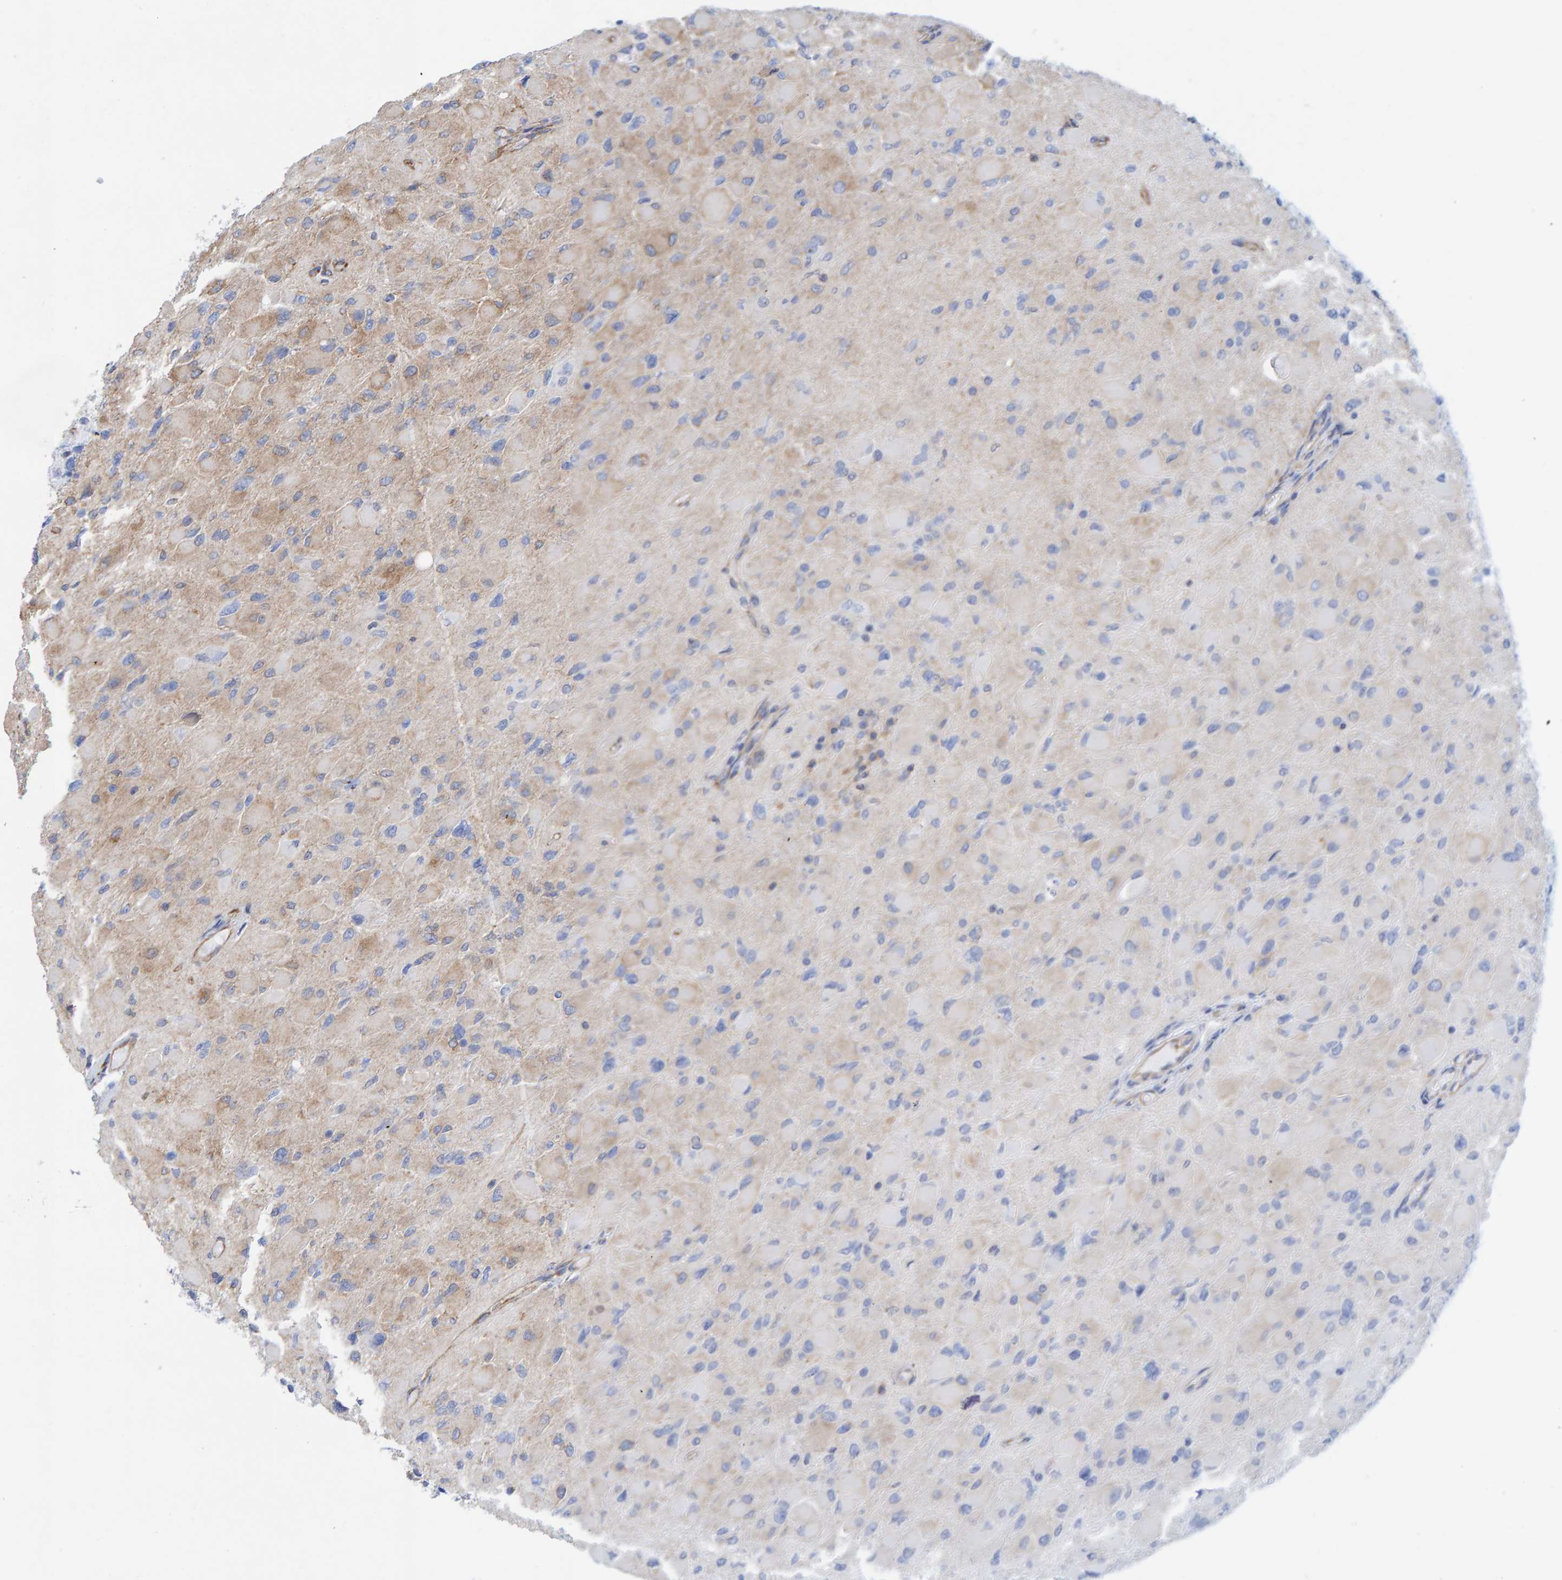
{"staining": {"intensity": "moderate", "quantity": "<25%", "location": "cytoplasmic/membranous"}, "tissue": "glioma", "cell_type": "Tumor cells", "image_type": "cancer", "snomed": [{"axis": "morphology", "description": "Glioma, malignant, High grade"}, {"axis": "topography", "description": "Cerebral cortex"}], "caption": "Tumor cells exhibit moderate cytoplasmic/membranous positivity in approximately <25% of cells in glioma.", "gene": "MVP", "patient": {"sex": "female", "age": 36}}